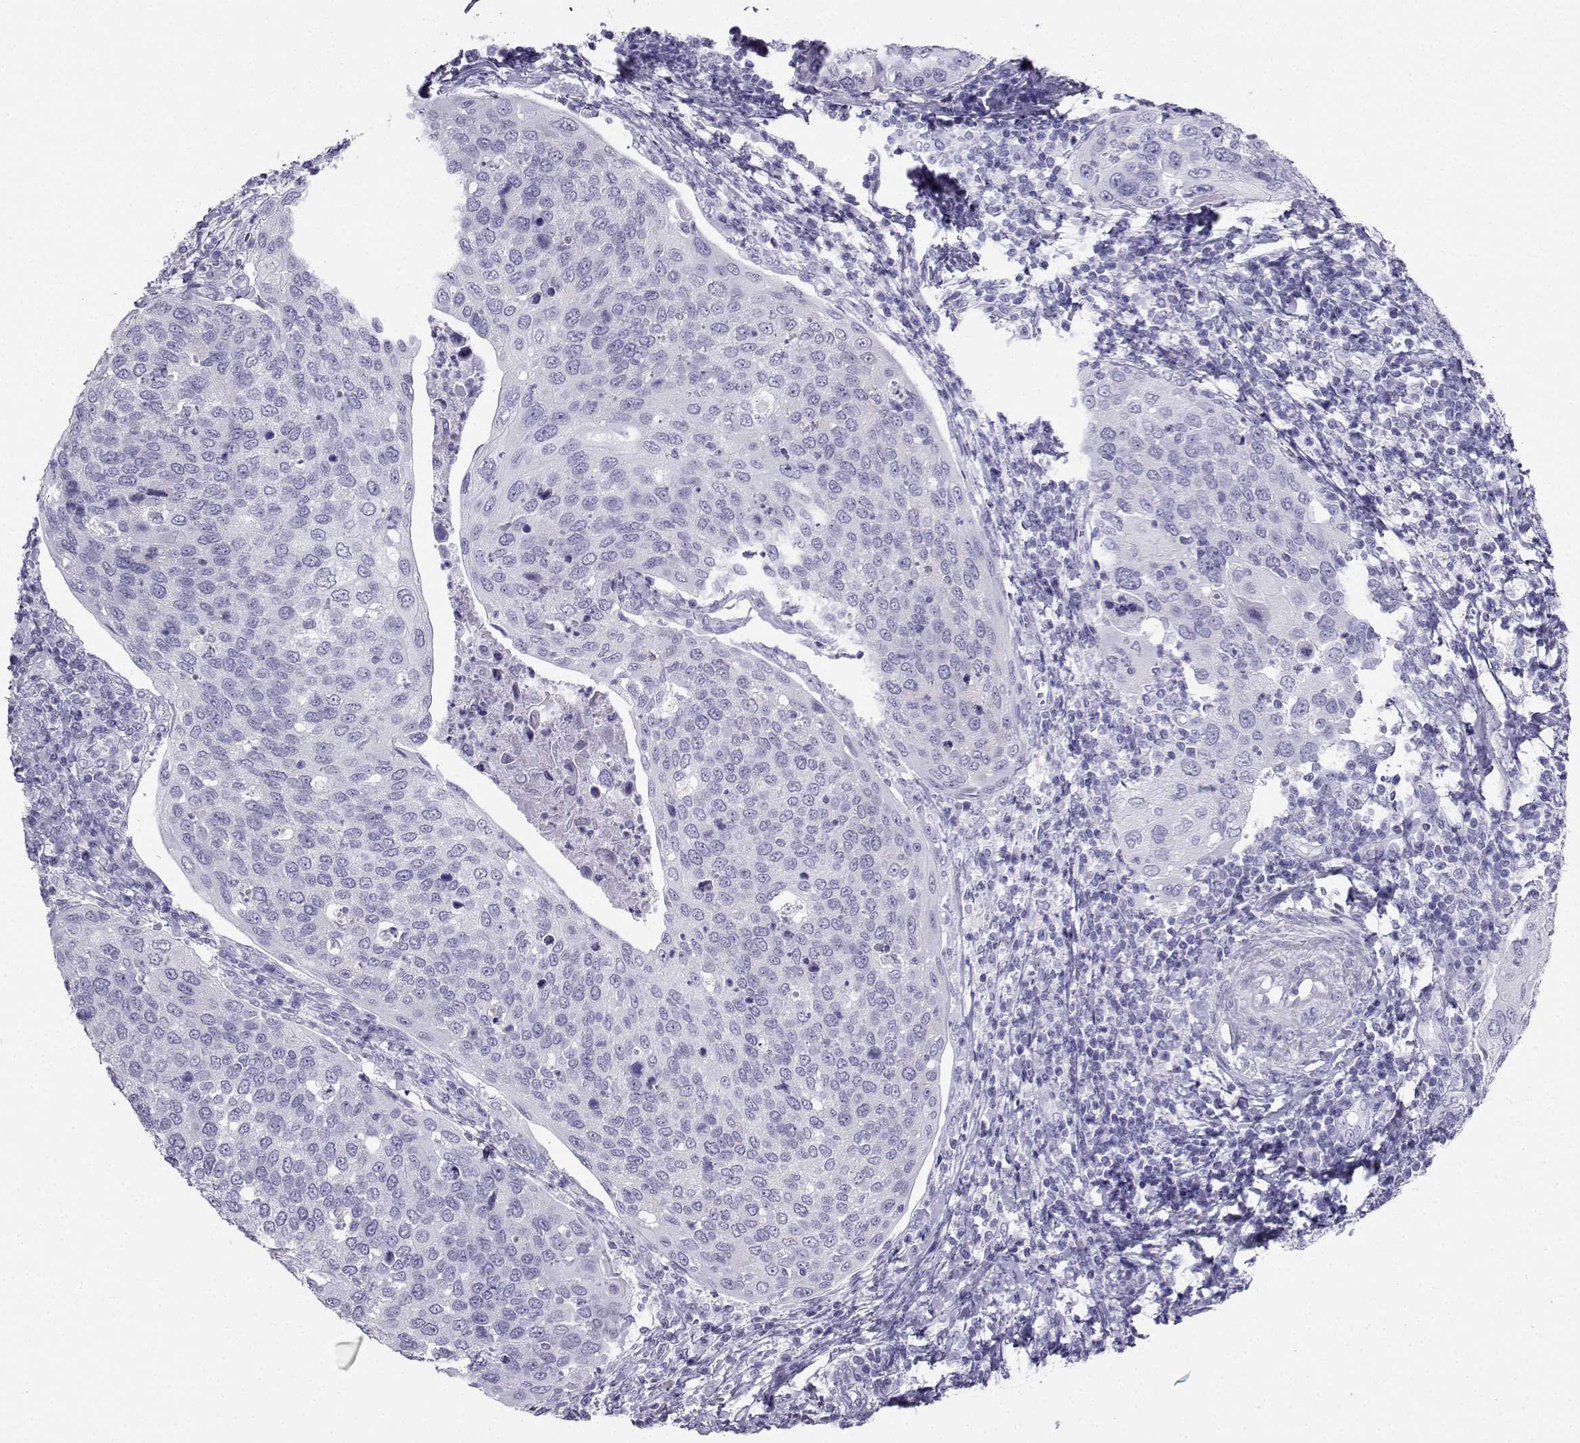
{"staining": {"intensity": "negative", "quantity": "none", "location": "none"}, "tissue": "cervical cancer", "cell_type": "Tumor cells", "image_type": "cancer", "snomed": [{"axis": "morphology", "description": "Squamous cell carcinoma, NOS"}, {"axis": "topography", "description": "Cervix"}], "caption": "The IHC photomicrograph has no significant expression in tumor cells of cervical squamous cell carcinoma tissue.", "gene": "CD109", "patient": {"sex": "female", "age": 54}}